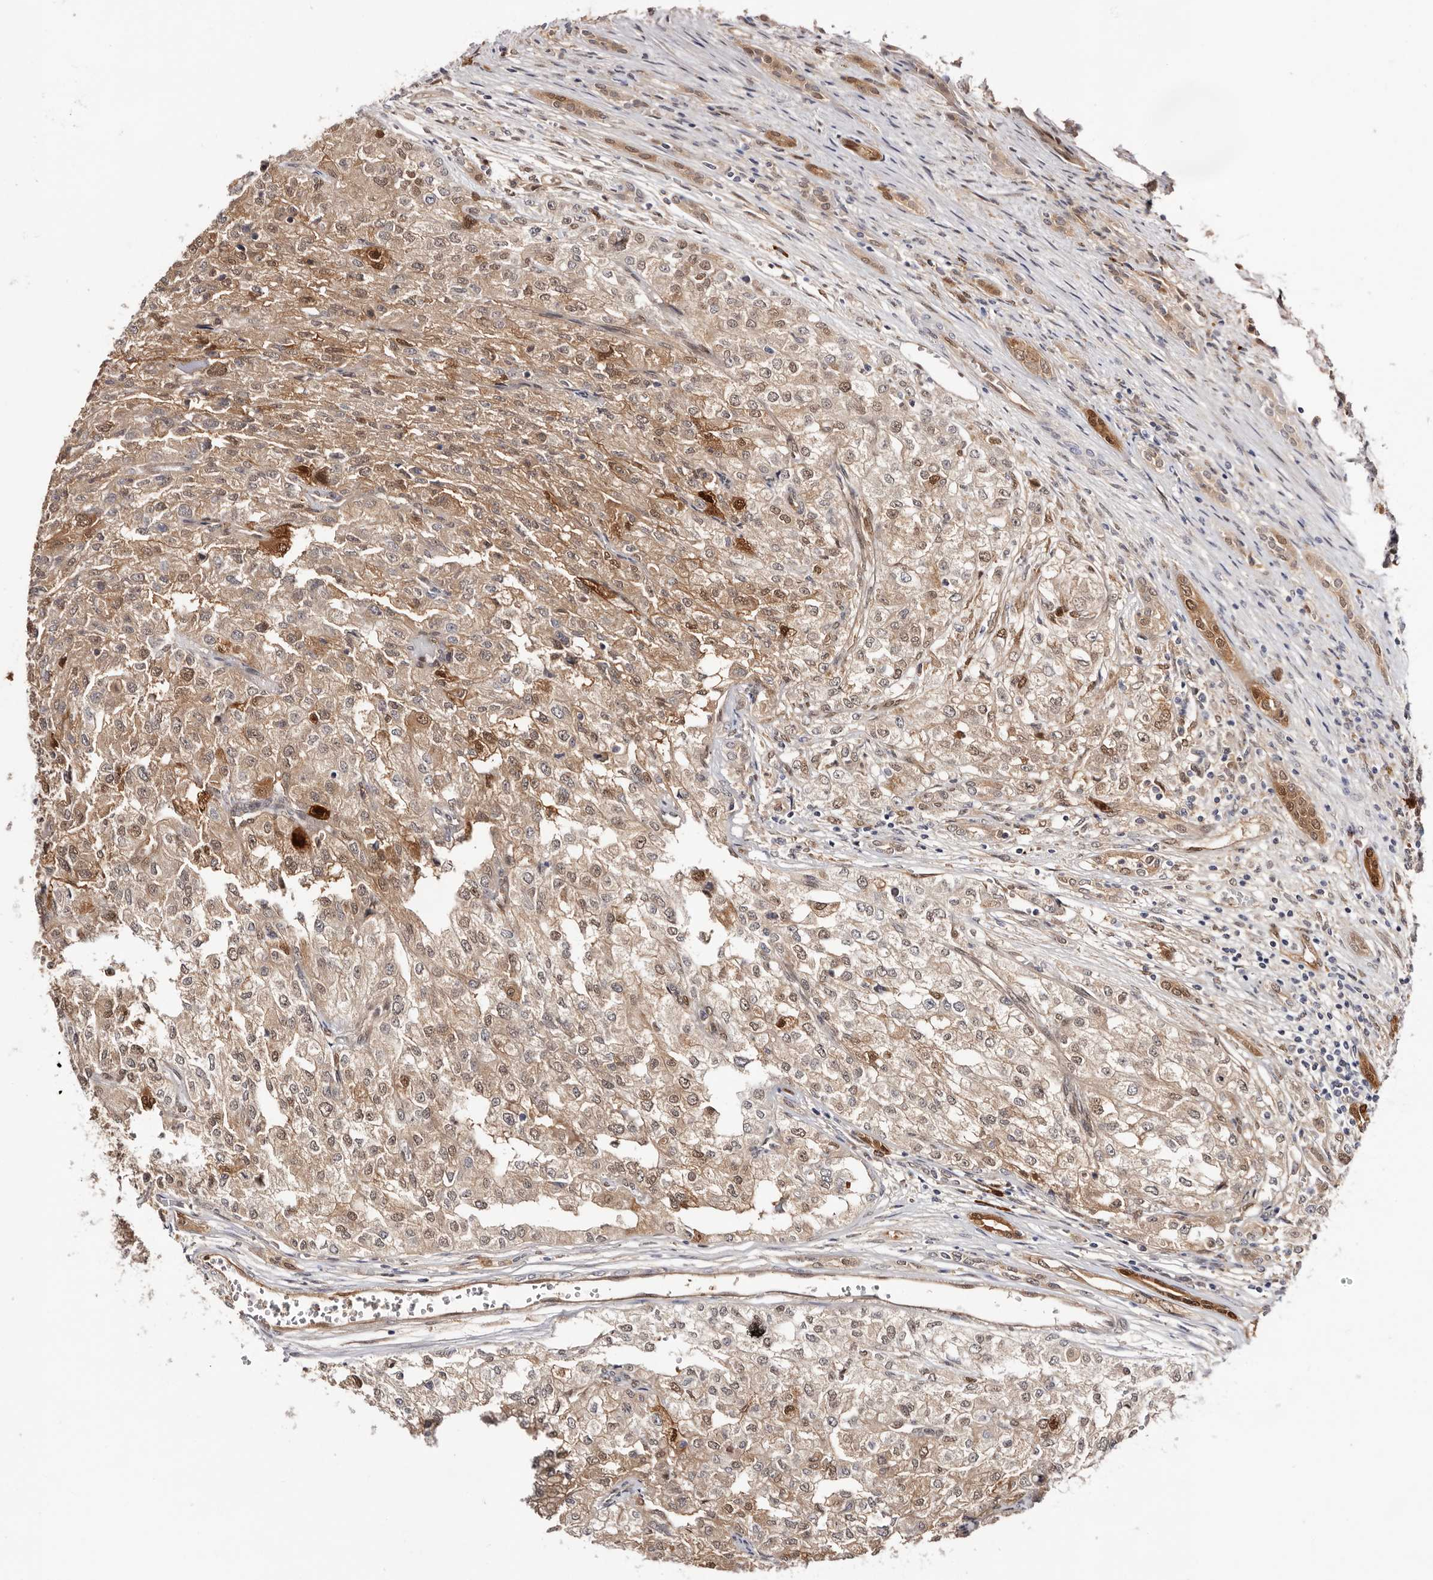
{"staining": {"intensity": "moderate", "quantity": ">75%", "location": "cytoplasmic/membranous,nuclear"}, "tissue": "renal cancer", "cell_type": "Tumor cells", "image_type": "cancer", "snomed": [{"axis": "morphology", "description": "Adenocarcinoma, NOS"}, {"axis": "topography", "description": "Kidney"}], "caption": "Renal adenocarcinoma was stained to show a protein in brown. There is medium levels of moderate cytoplasmic/membranous and nuclear expression in about >75% of tumor cells.", "gene": "TP53I3", "patient": {"sex": "female", "age": 54}}